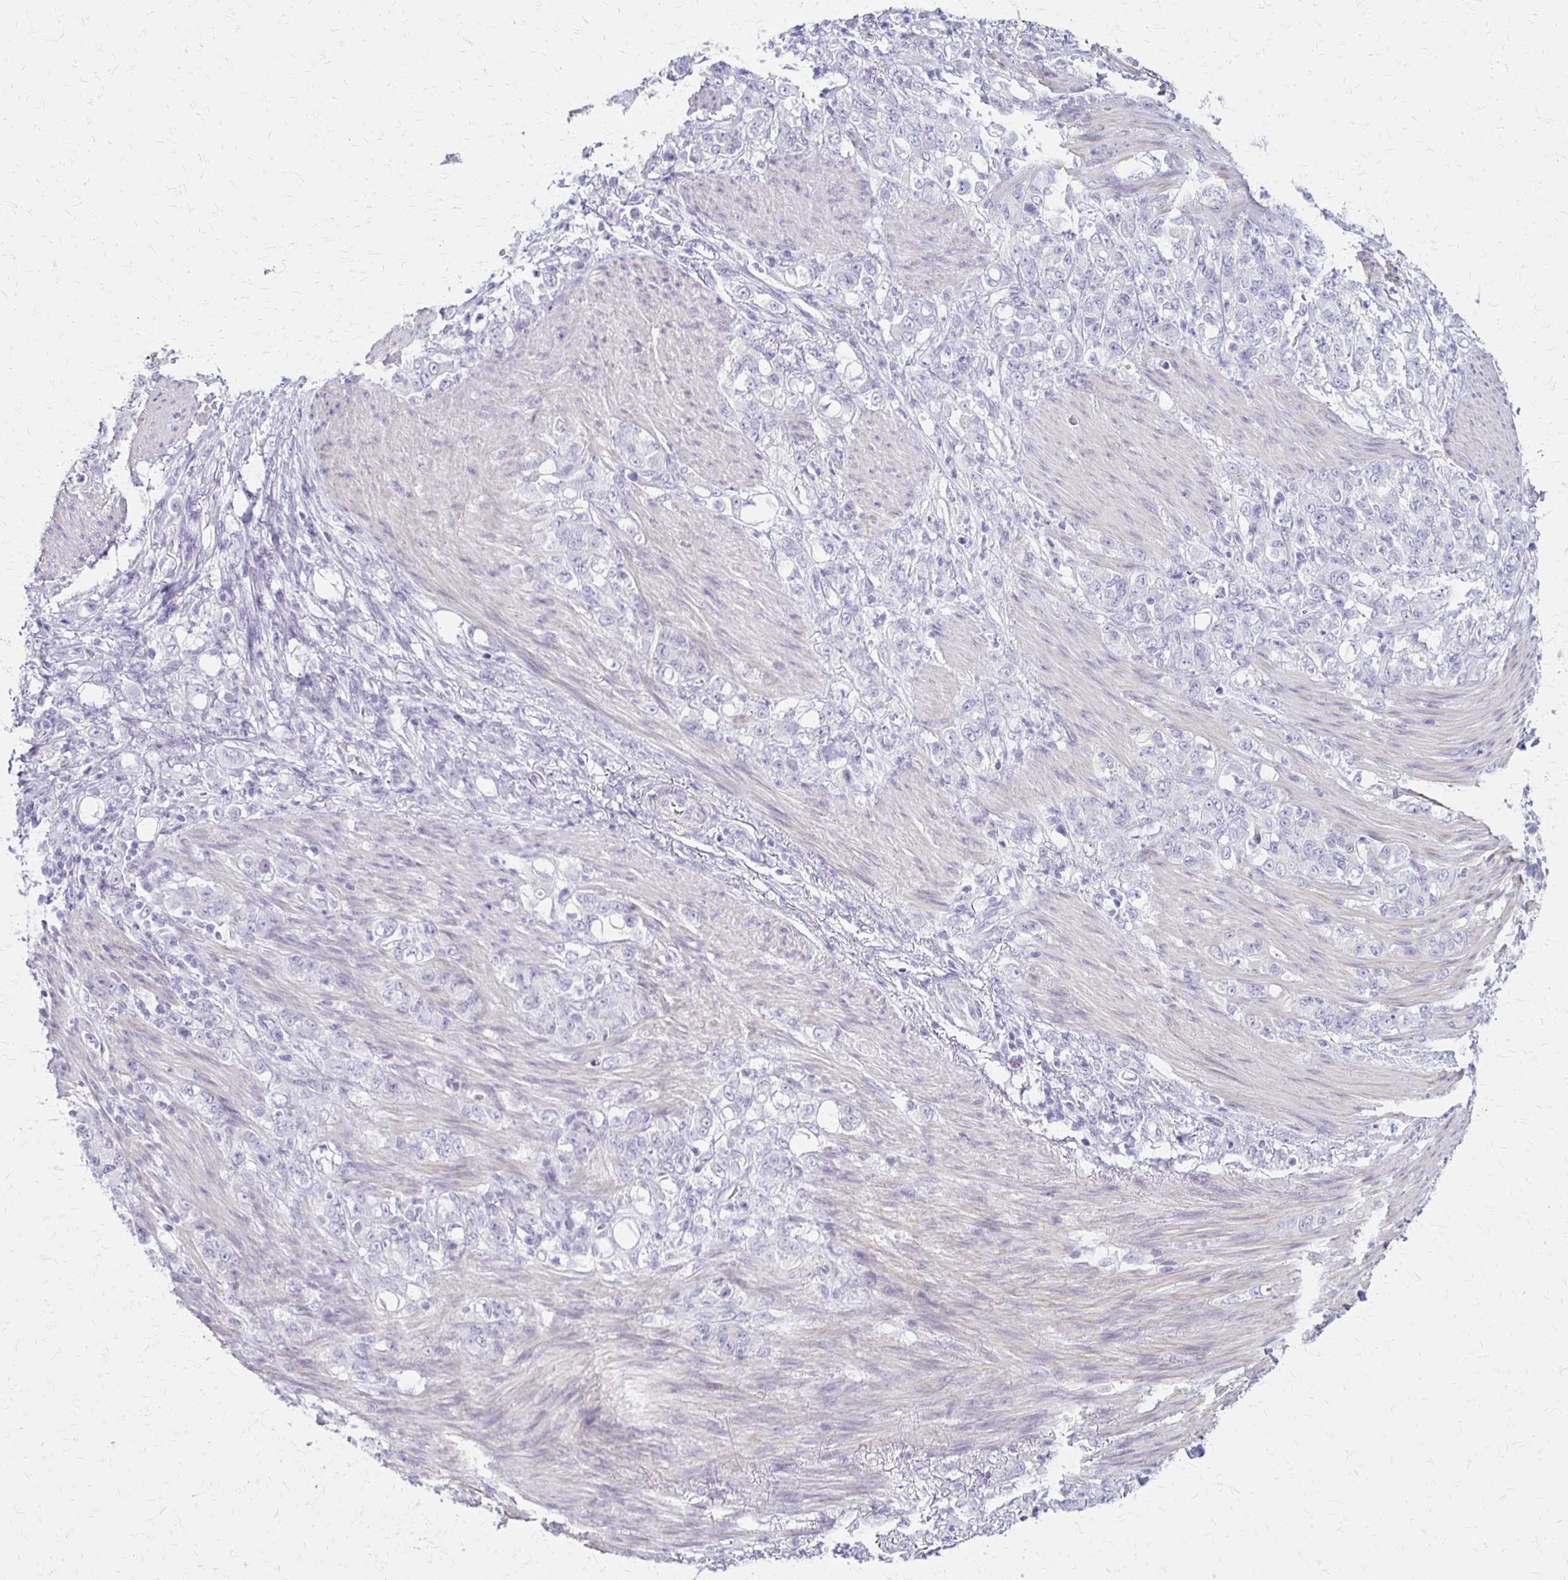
{"staining": {"intensity": "negative", "quantity": "none", "location": "none"}, "tissue": "stomach cancer", "cell_type": "Tumor cells", "image_type": "cancer", "snomed": [{"axis": "morphology", "description": "Adenocarcinoma, NOS"}, {"axis": "topography", "description": "Stomach"}], "caption": "Immunohistochemistry of human adenocarcinoma (stomach) demonstrates no positivity in tumor cells.", "gene": "IVL", "patient": {"sex": "female", "age": 79}}